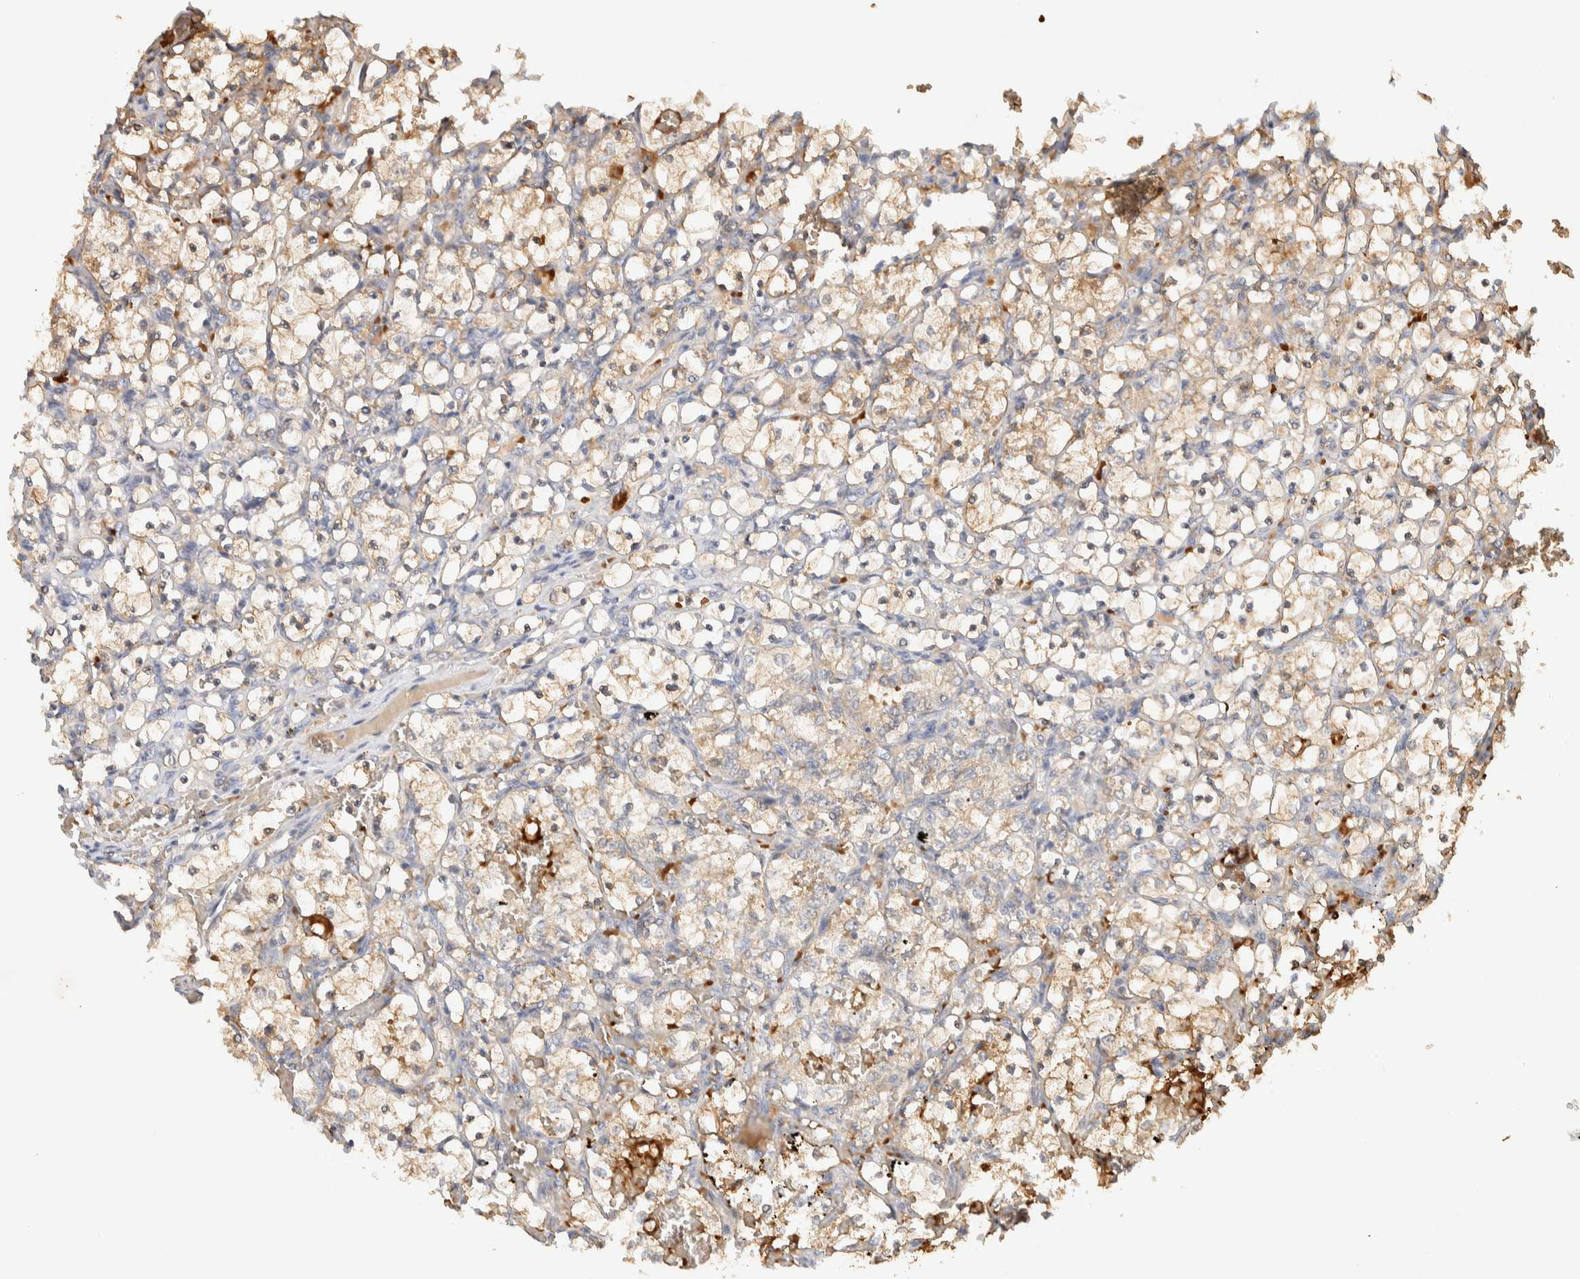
{"staining": {"intensity": "weak", "quantity": "25%-75%", "location": "cytoplasmic/membranous"}, "tissue": "renal cancer", "cell_type": "Tumor cells", "image_type": "cancer", "snomed": [{"axis": "morphology", "description": "Adenocarcinoma, NOS"}, {"axis": "topography", "description": "Kidney"}], "caption": "Immunohistochemistry of human renal cancer exhibits low levels of weak cytoplasmic/membranous positivity in approximately 25%-75% of tumor cells.", "gene": "TTI2", "patient": {"sex": "female", "age": 69}}